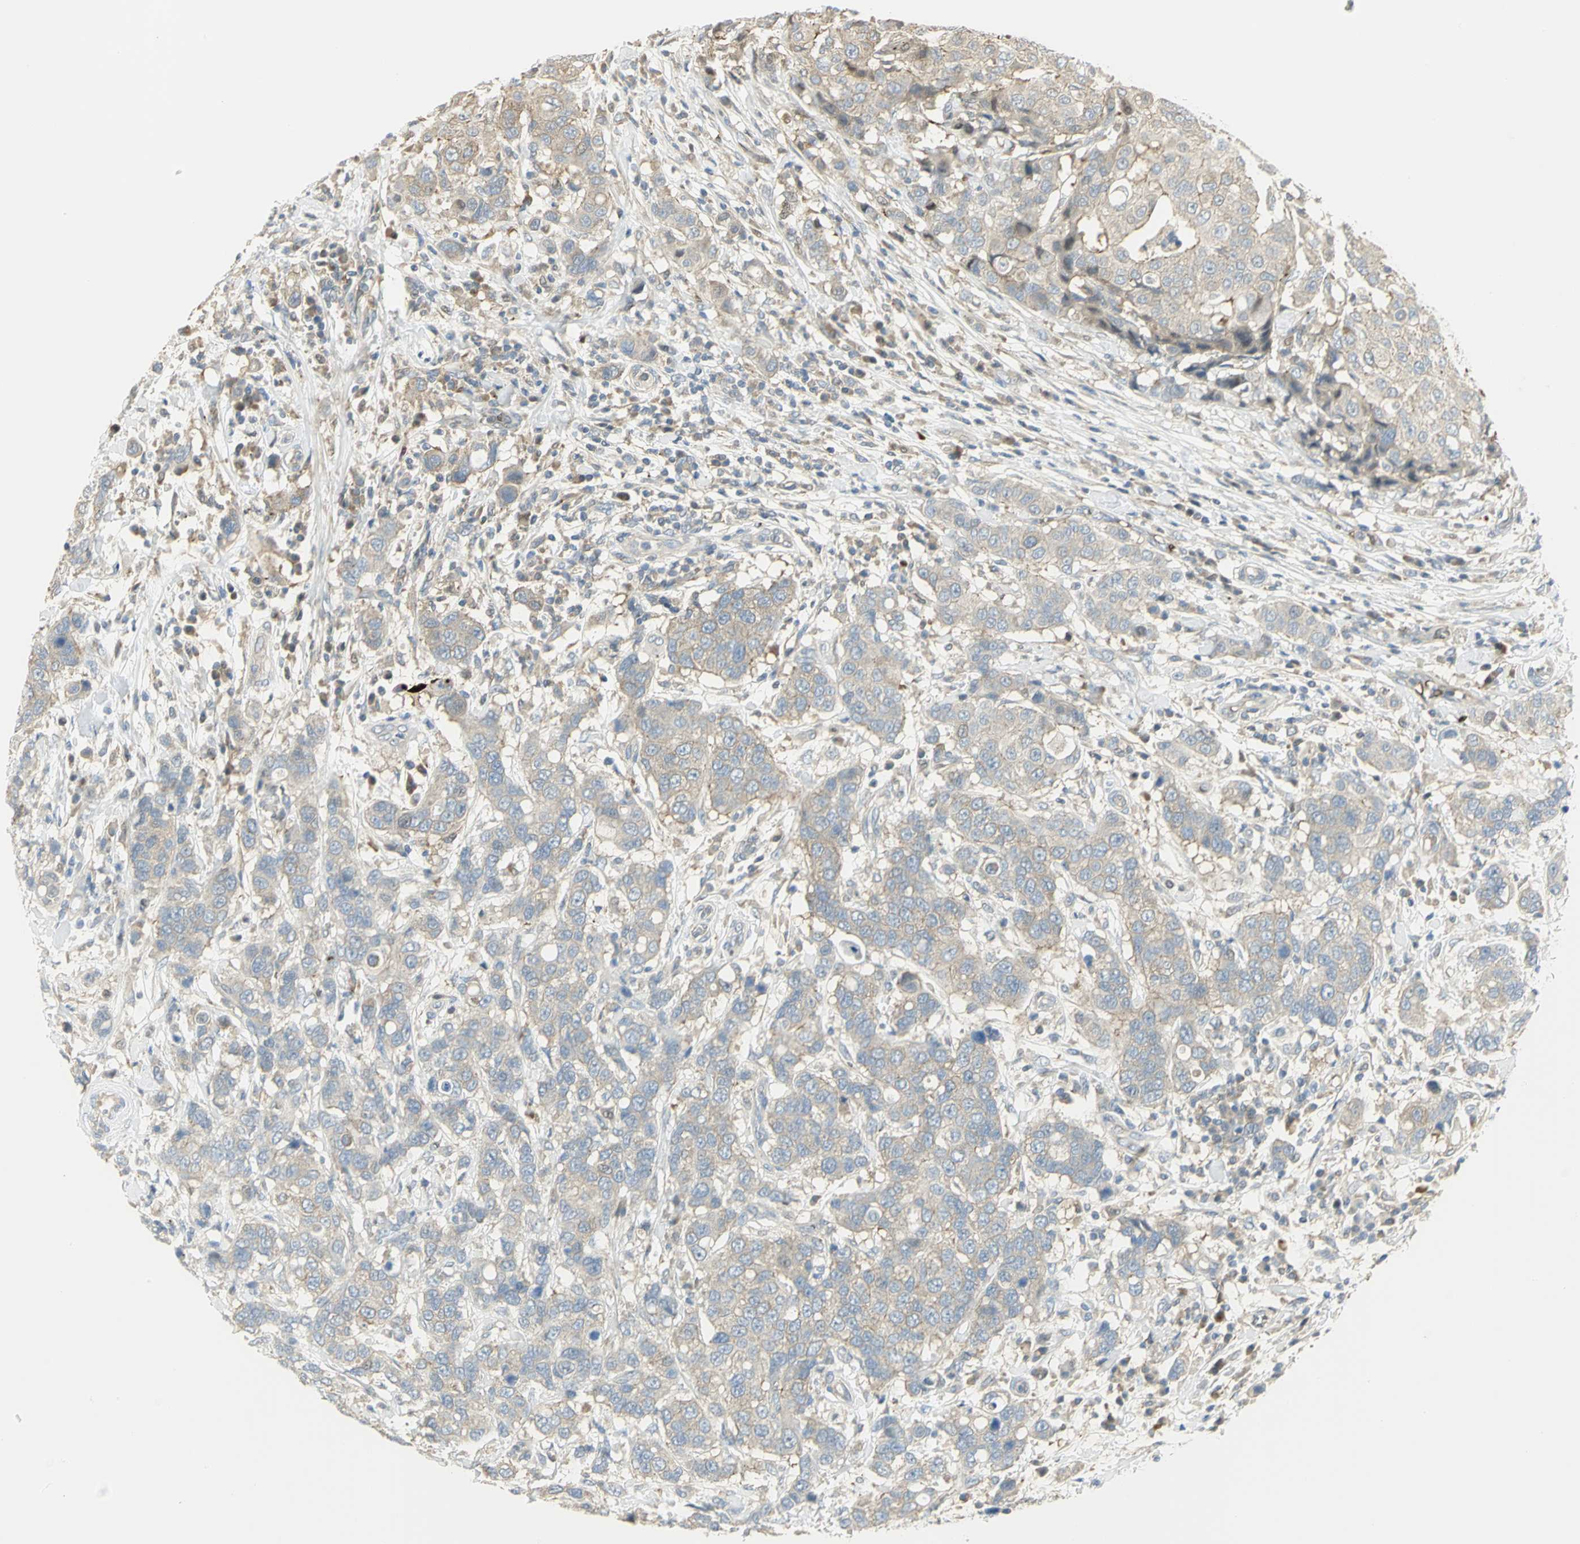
{"staining": {"intensity": "moderate", "quantity": ">75%", "location": "cytoplasmic/membranous"}, "tissue": "breast cancer", "cell_type": "Tumor cells", "image_type": "cancer", "snomed": [{"axis": "morphology", "description": "Duct carcinoma"}, {"axis": "topography", "description": "Breast"}], "caption": "Human infiltrating ductal carcinoma (breast) stained with a brown dye reveals moderate cytoplasmic/membranous positive staining in approximately >75% of tumor cells.", "gene": "ANK1", "patient": {"sex": "female", "age": 27}}